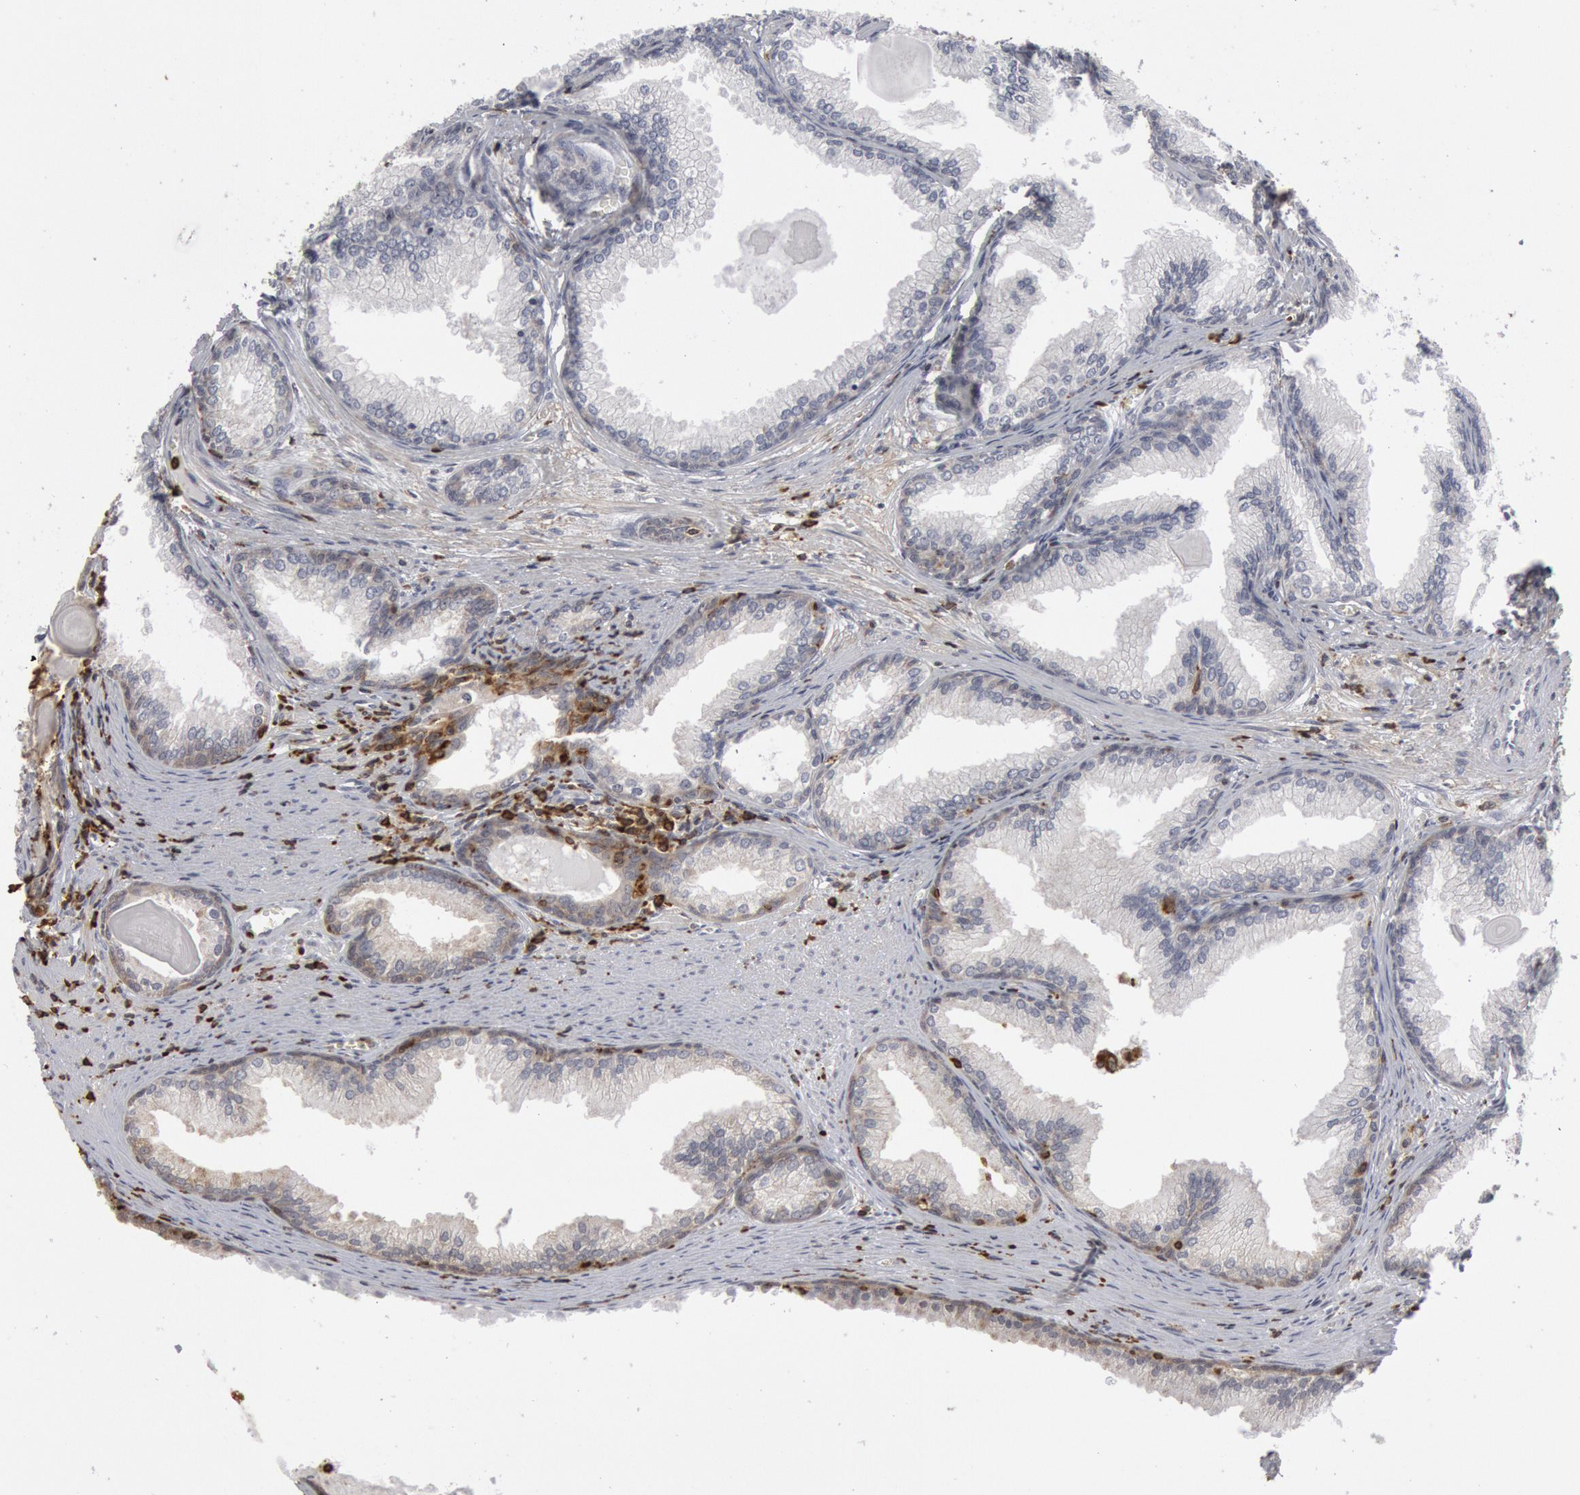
{"staining": {"intensity": "weak", "quantity": ">75%", "location": "cytoplasmic/membranous,nuclear"}, "tissue": "prostate cancer", "cell_type": "Tumor cells", "image_type": "cancer", "snomed": [{"axis": "morphology", "description": "Adenocarcinoma, Medium grade"}, {"axis": "topography", "description": "Prostate"}], "caption": "Protein staining displays weak cytoplasmic/membranous and nuclear staining in approximately >75% of tumor cells in medium-grade adenocarcinoma (prostate).", "gene": "PTPN6", "patient": {"sex": "male", "age": 79}}